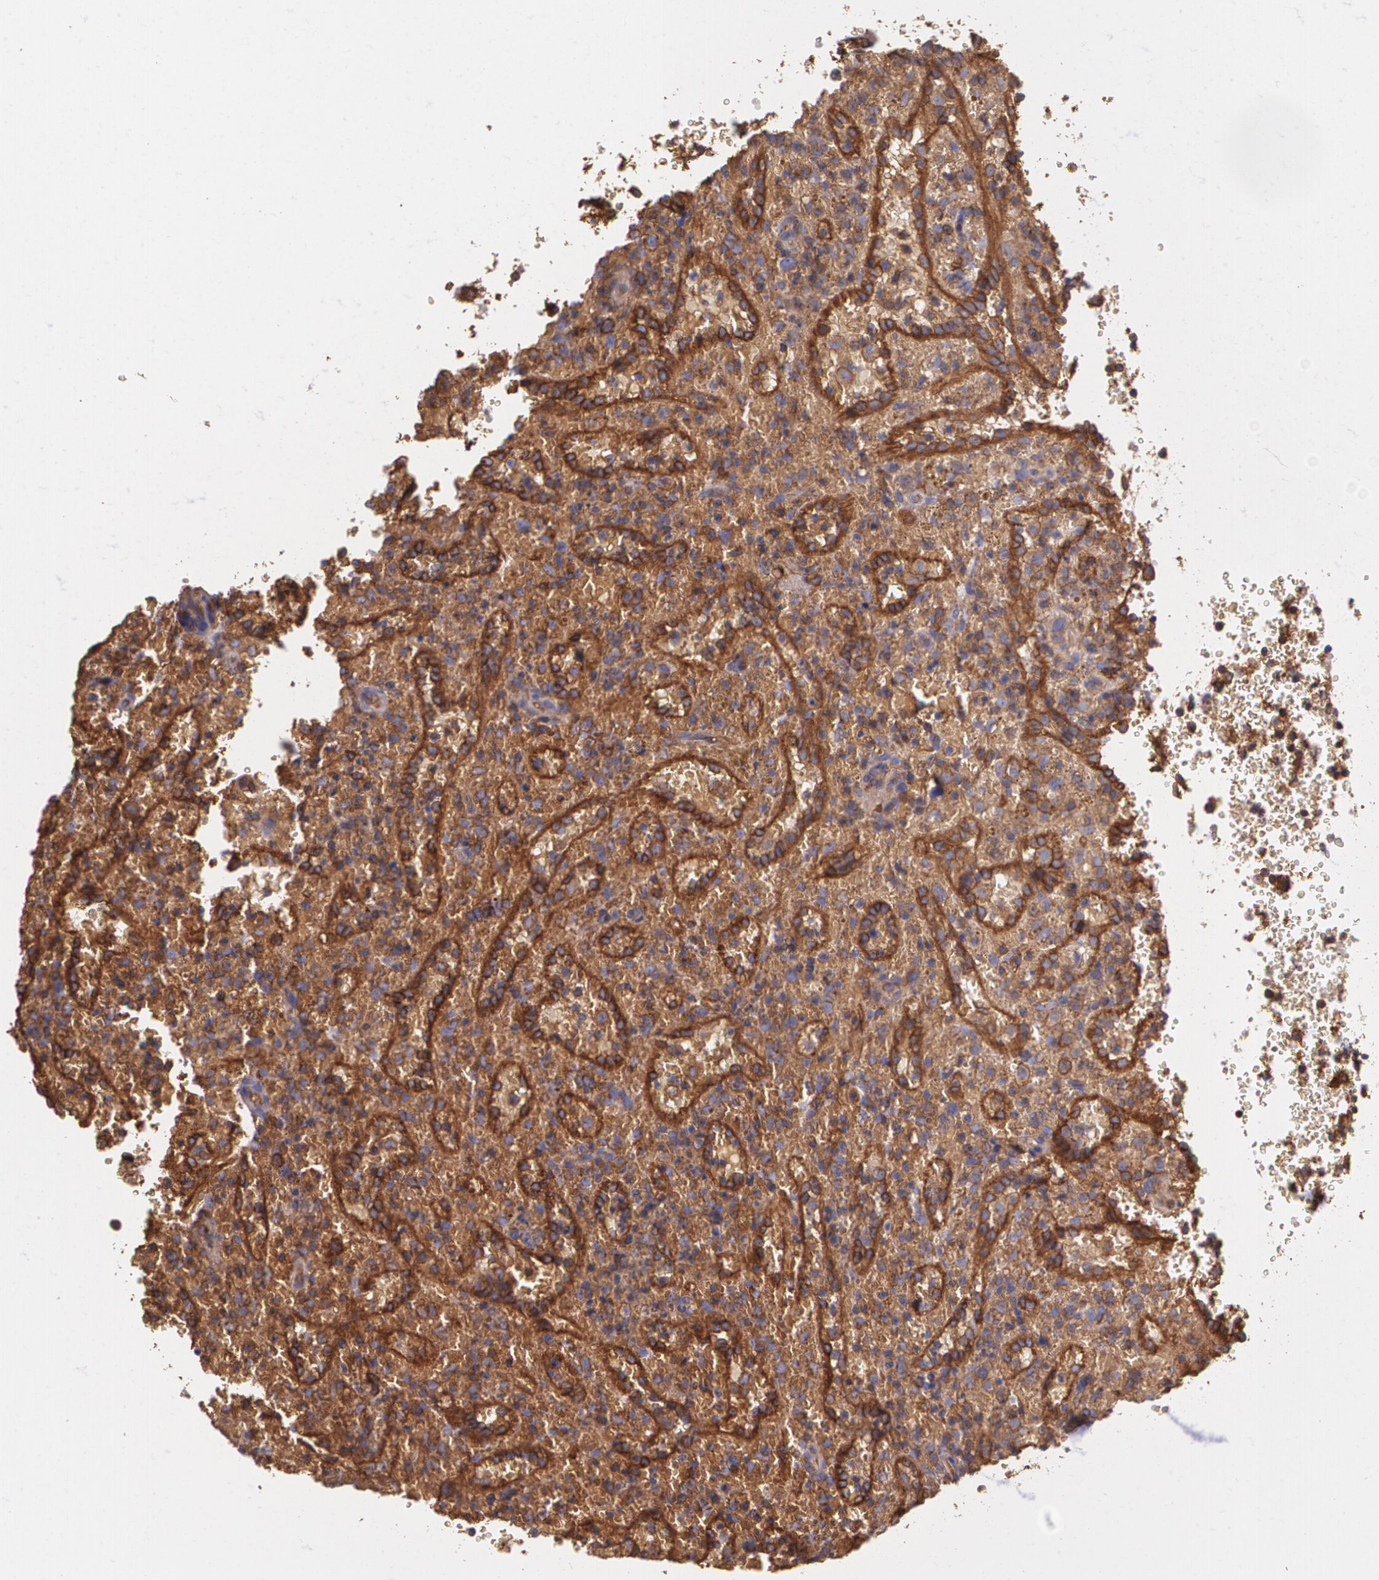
{"staining": {"intensity": "moderate", "quantity": ">75%", "location": "cytoplasmic/membranous"}, "tissue": "lymphoma", "cell_type": "Tumor cells", "image_type": "cancer", "snomed": [{"axis": "morphology", "description": "Malignant lymphoma, non-Hodgkin's type, High grade"}, {"axis": "topography", "description": "Spleen"}, {"axis": "topography", "description": "Lymph node"}], "caption": "Moderate cytoplasmic/membranous expression for a protein is identified in approximately >75% of tumor cells of lymphoma using immunohistochemistry (IHC).", "gene": "B2M", "patient": {"sex": "female", "age": 70}}